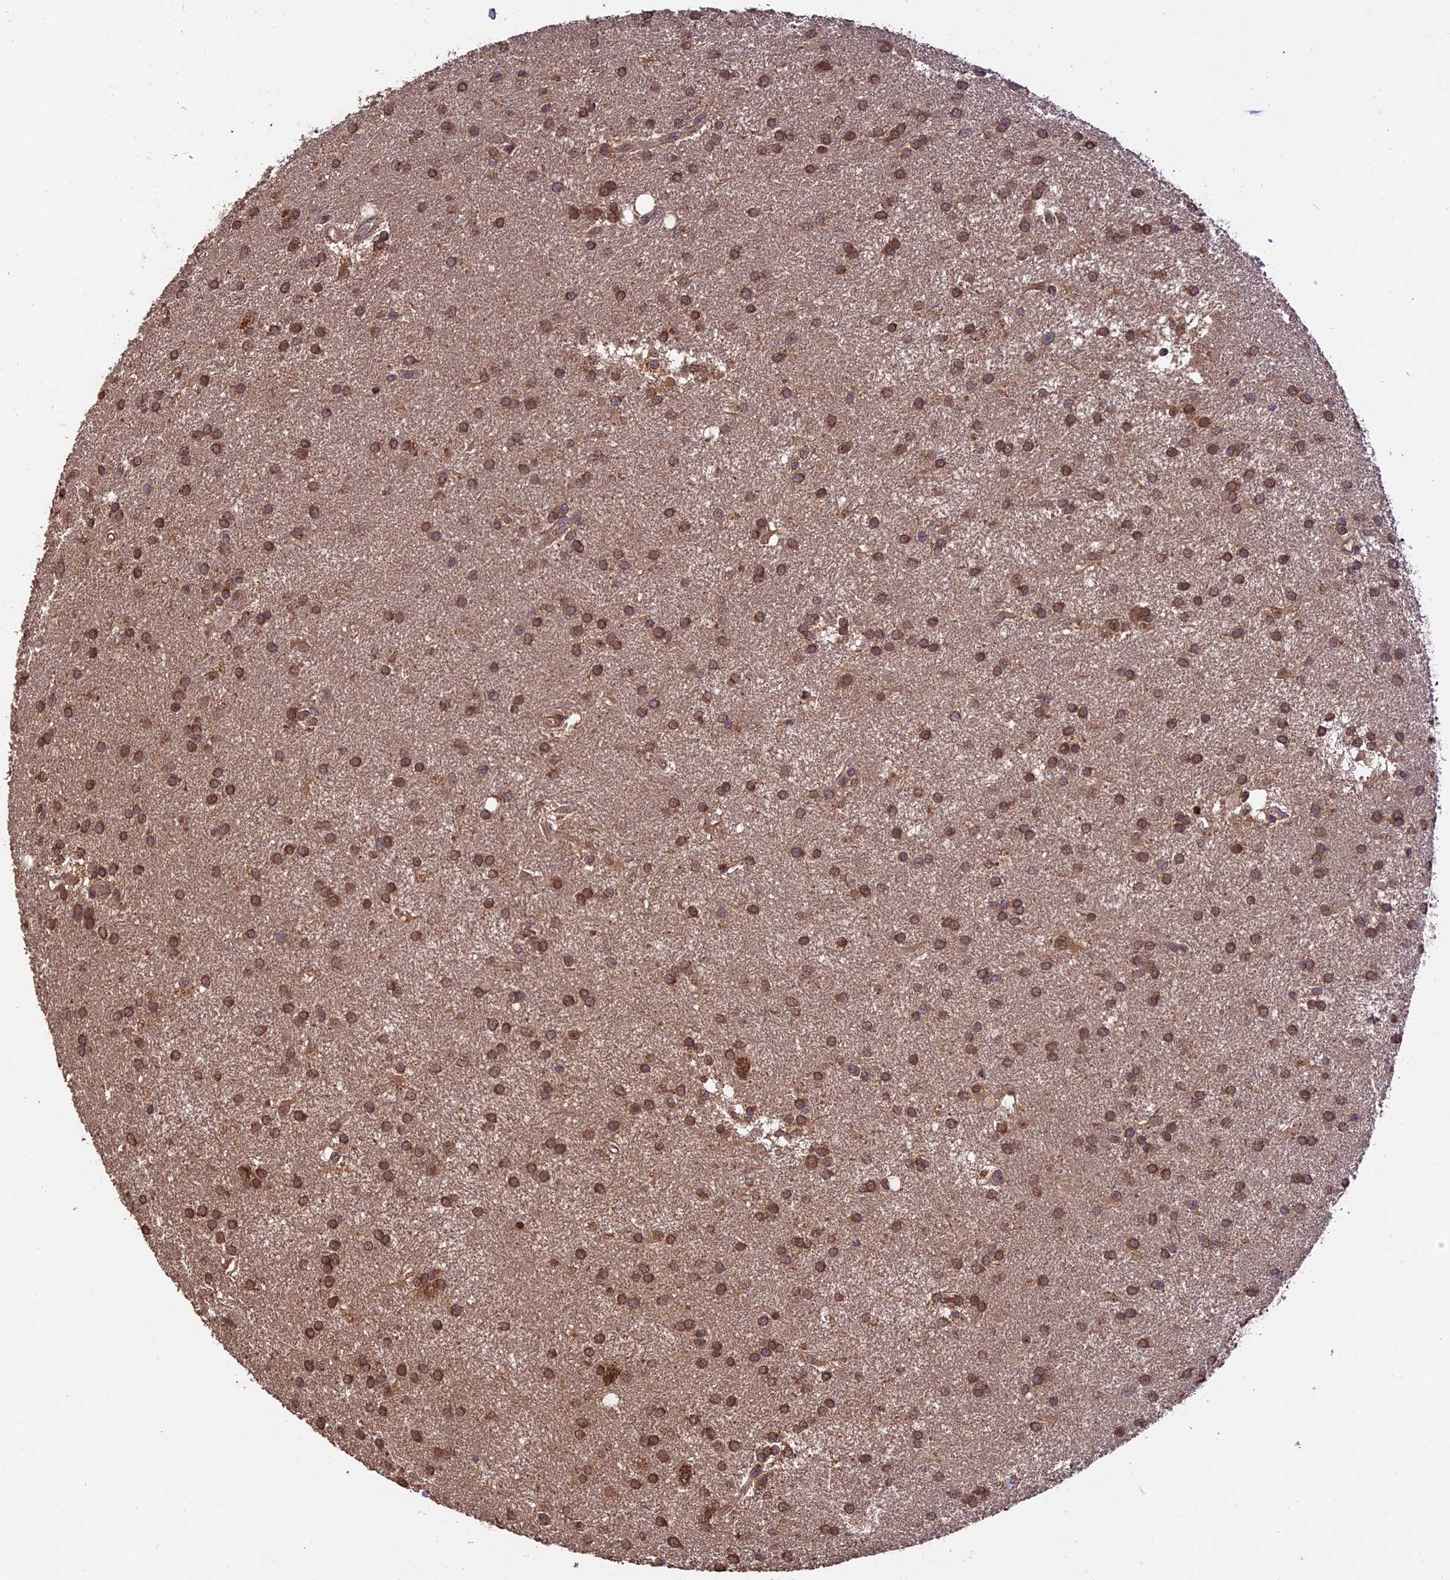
{"staining": {"intensity": "moderate", "quantity": ">75%", "location": "cytoplasmic/membranous"}, "tissue": "glioma", "cell_type": "Tumor cells", "image_type": "cancer", "snomed": [{"axis": "morphology", "description": "Glioma, malignant, Low grade"}, {"axis": "topography", "description": "Brain"}], "caption": "This photomicrograph exhibits IHC staining of human glioma, with medium moderate cytoplasmic/membranous staining in approximately >75% of tumor cells.", "gene": "TRMT1", "patient": {"sex": "male", "age": 66}}